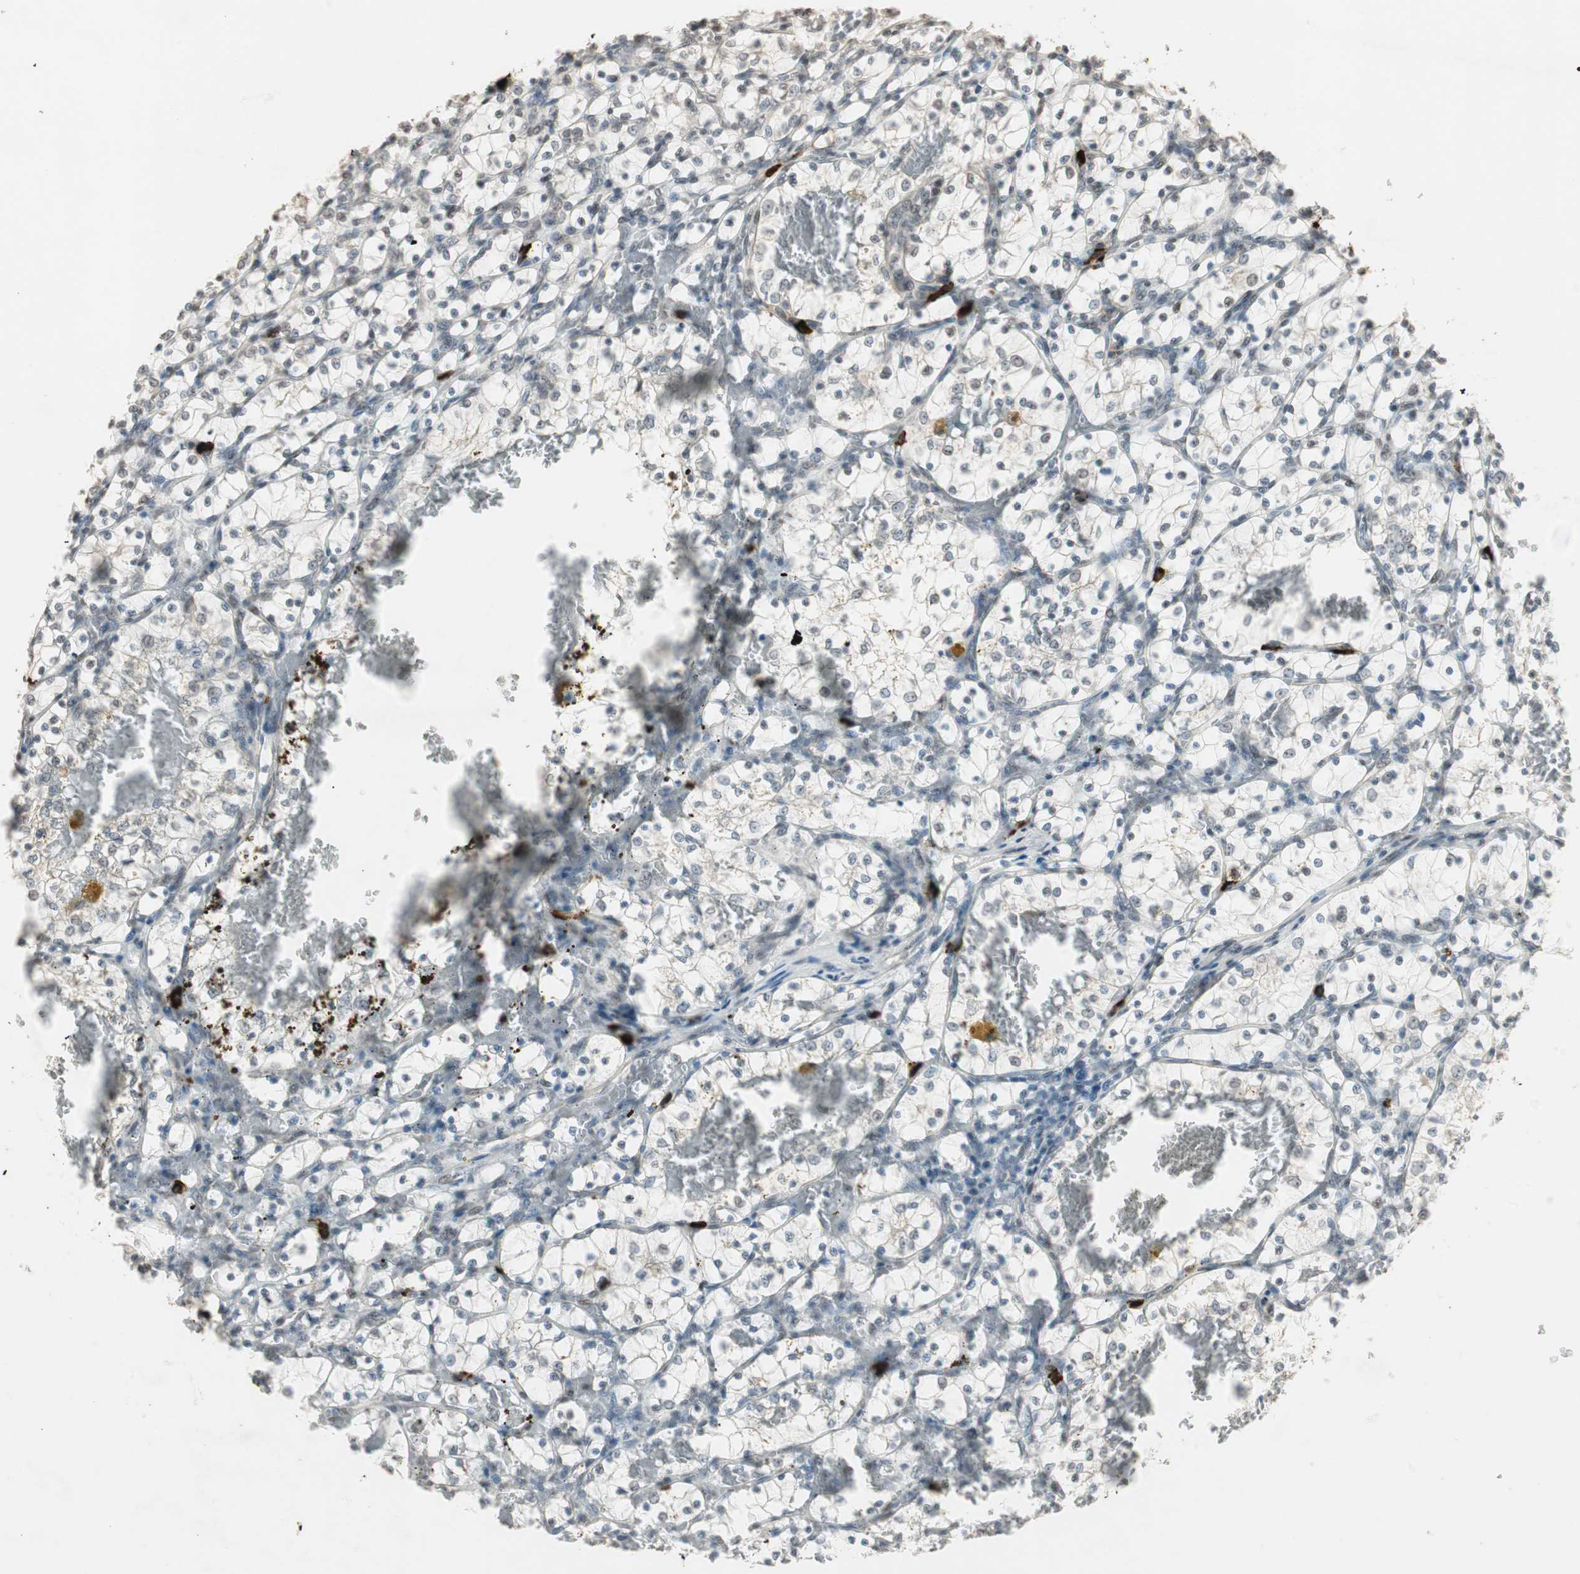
{"staining": {"intensity": "weak", "quantity": "25%-75%", "location": "nuclear"}, "tissue": "renal cancer", "cell_type": "Tumor cells", "image_type": "cancer", "snomed": [{"axis": "morphology", "description": "Adenocarcinoma, NOS"}, {"axis": "topography", "description": "Kidney"}], "caption": "DAB (3,3'-diaminobenzidine) immunohistochemical staining of human renal cancer demonstrates weak nuclear protein expression in approximately 25%-75% of tumor cells. Using DAB (brown) and hematoxylin (blue) stains, captured at high magnification using brightfield microscopy.", "gene": "ETV4", "patient": {"sex": "female", "age": 69}}